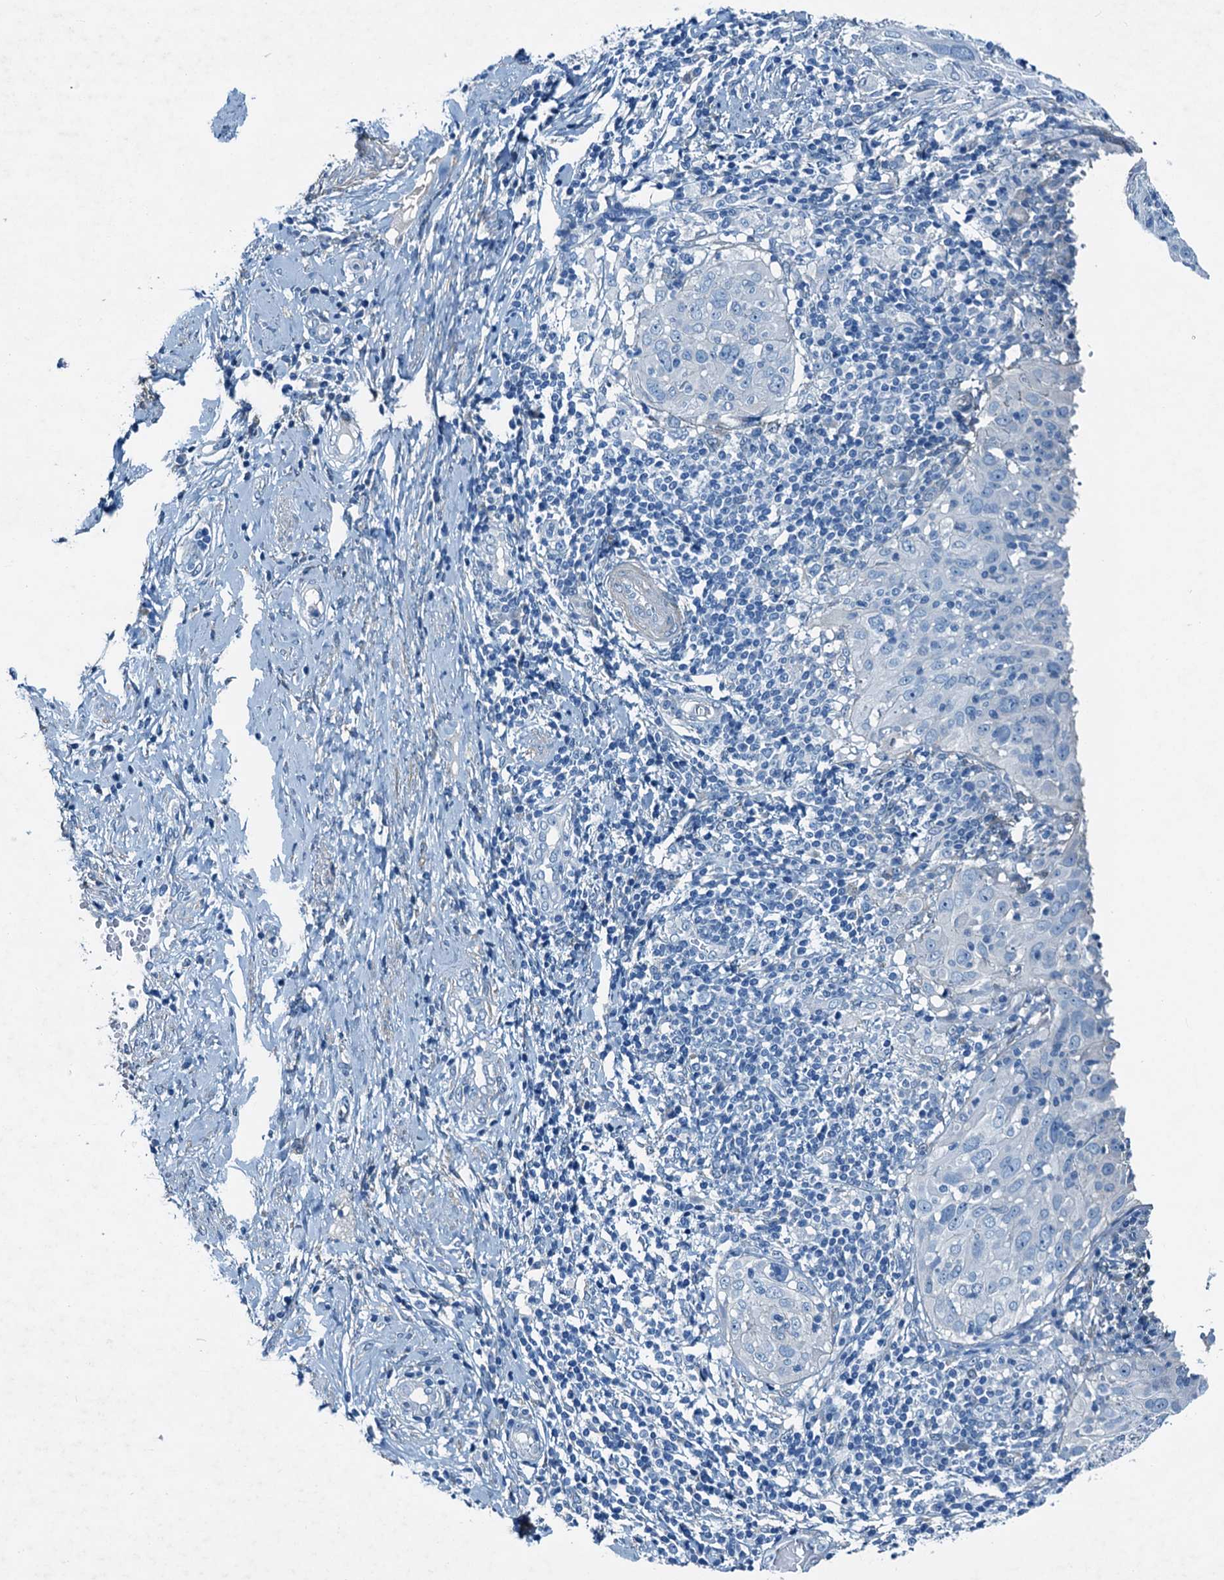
{"staining": {"intensity": "negative", "quantity": "none", "location": "none"}, "tissue": "cervical cancer", "cell_type": "Tumor cells", "image_type": "cancer", "snomed": [{"axis": "morphology", "description": "Squamous cell carcinoma, NOS"}, {"axis": "topography", "description": "Cervix"}], "caption": "This is an immunohistochemistry (IHC) micrograph of human squamous cell carcinoma (cervical). There is no positivity in tumor cells.", "gene": "RAB3IL1", "patient": {"sex": "female", "age": 31}}